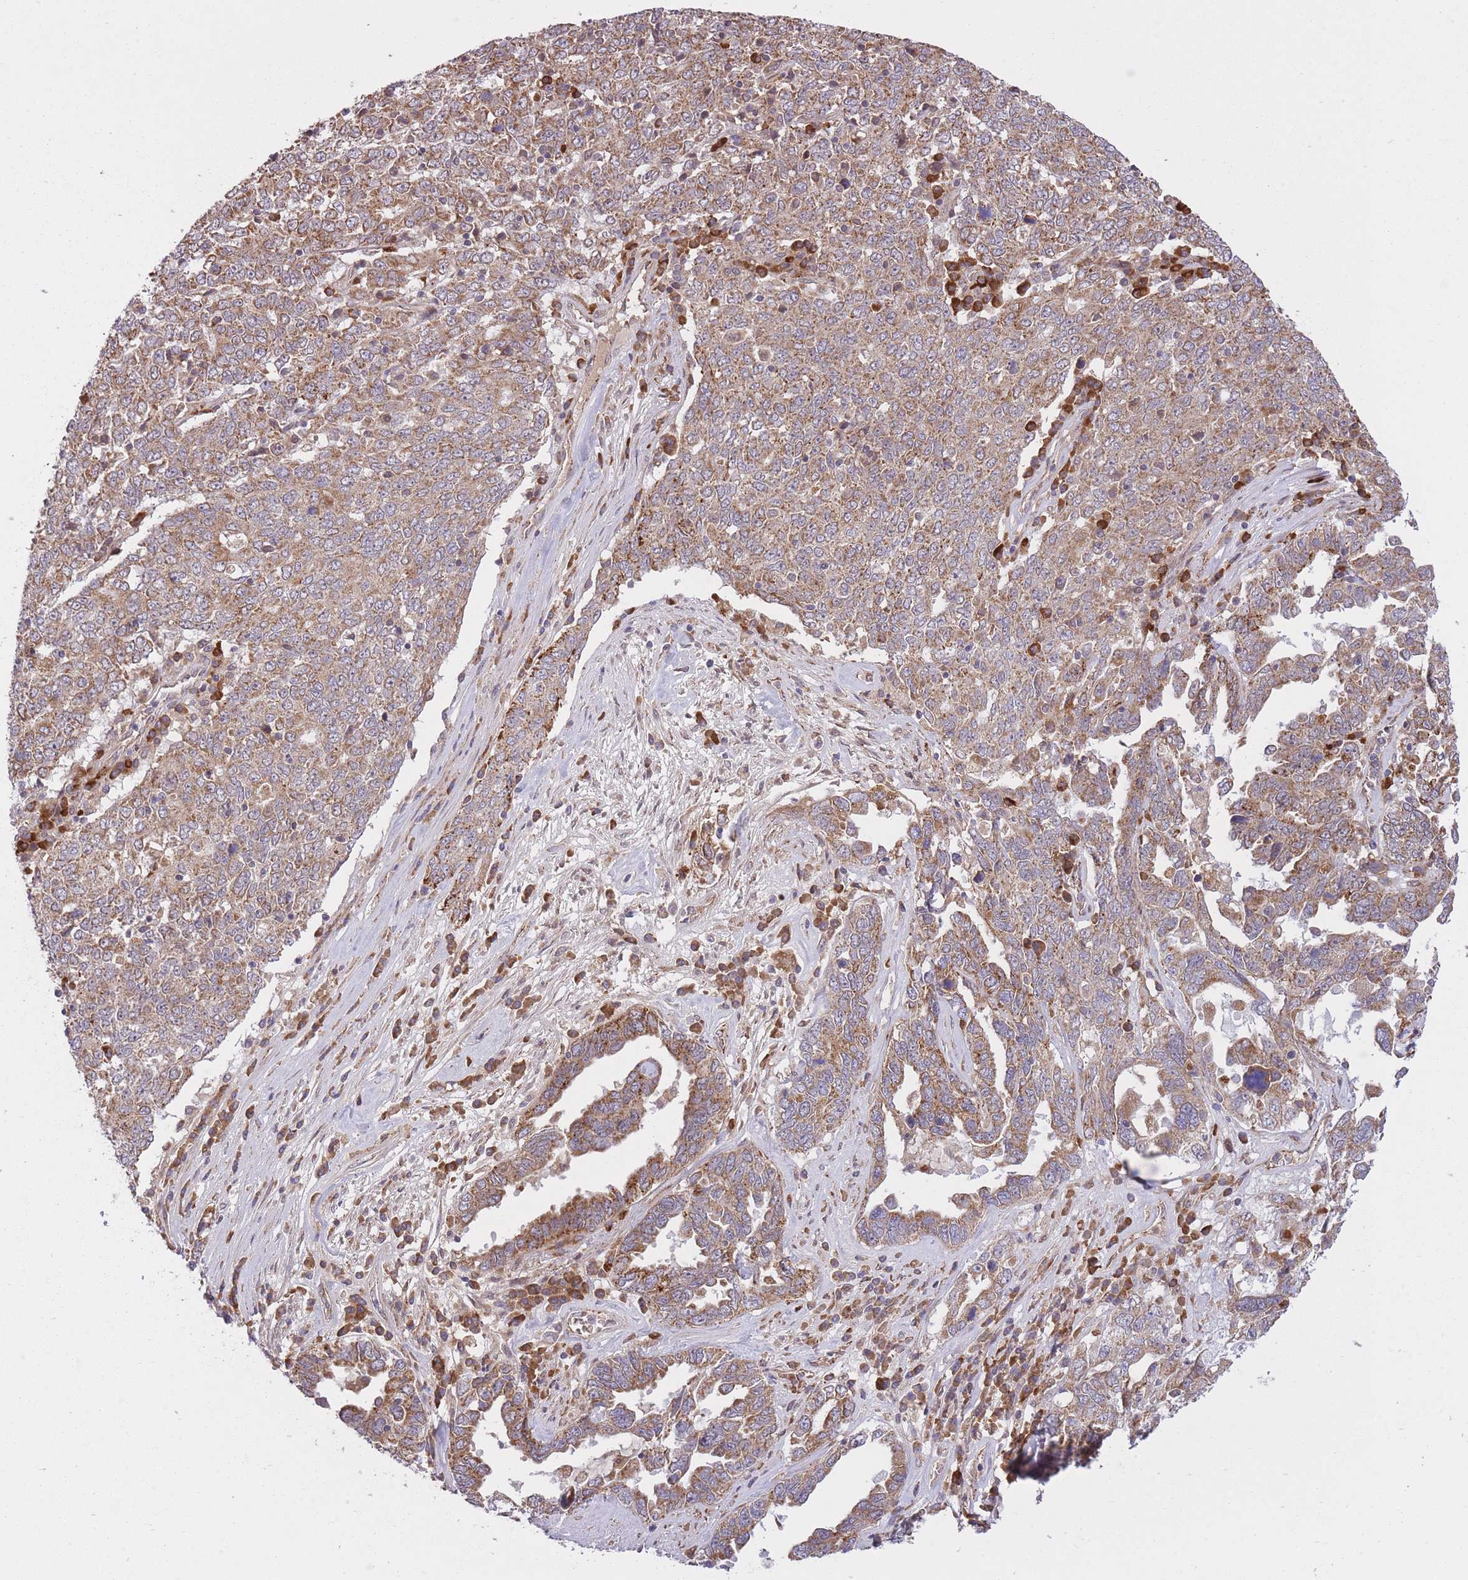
{"staining": {"intensity": "moderate", "quantity": ">75%", "location": "cytoplasmic/membranous"}, "tissue": "ovarian cancer", "cell_type": "Tumor cells", "image_type": "cancer", "snomed": [{"axis": "morphology", "description": "Carcinoma, endometroid"}, {"axis": "topography", "description": "Ovary"}], "caption": "The image demonstrates a brown stain indicating the presence of a protein in the cytoplasmic/membranous of tumor cells in ovarian endometroid carcinoma.", "gene": "POLR3F", "patient": {"sex": "female", "age": 62}}